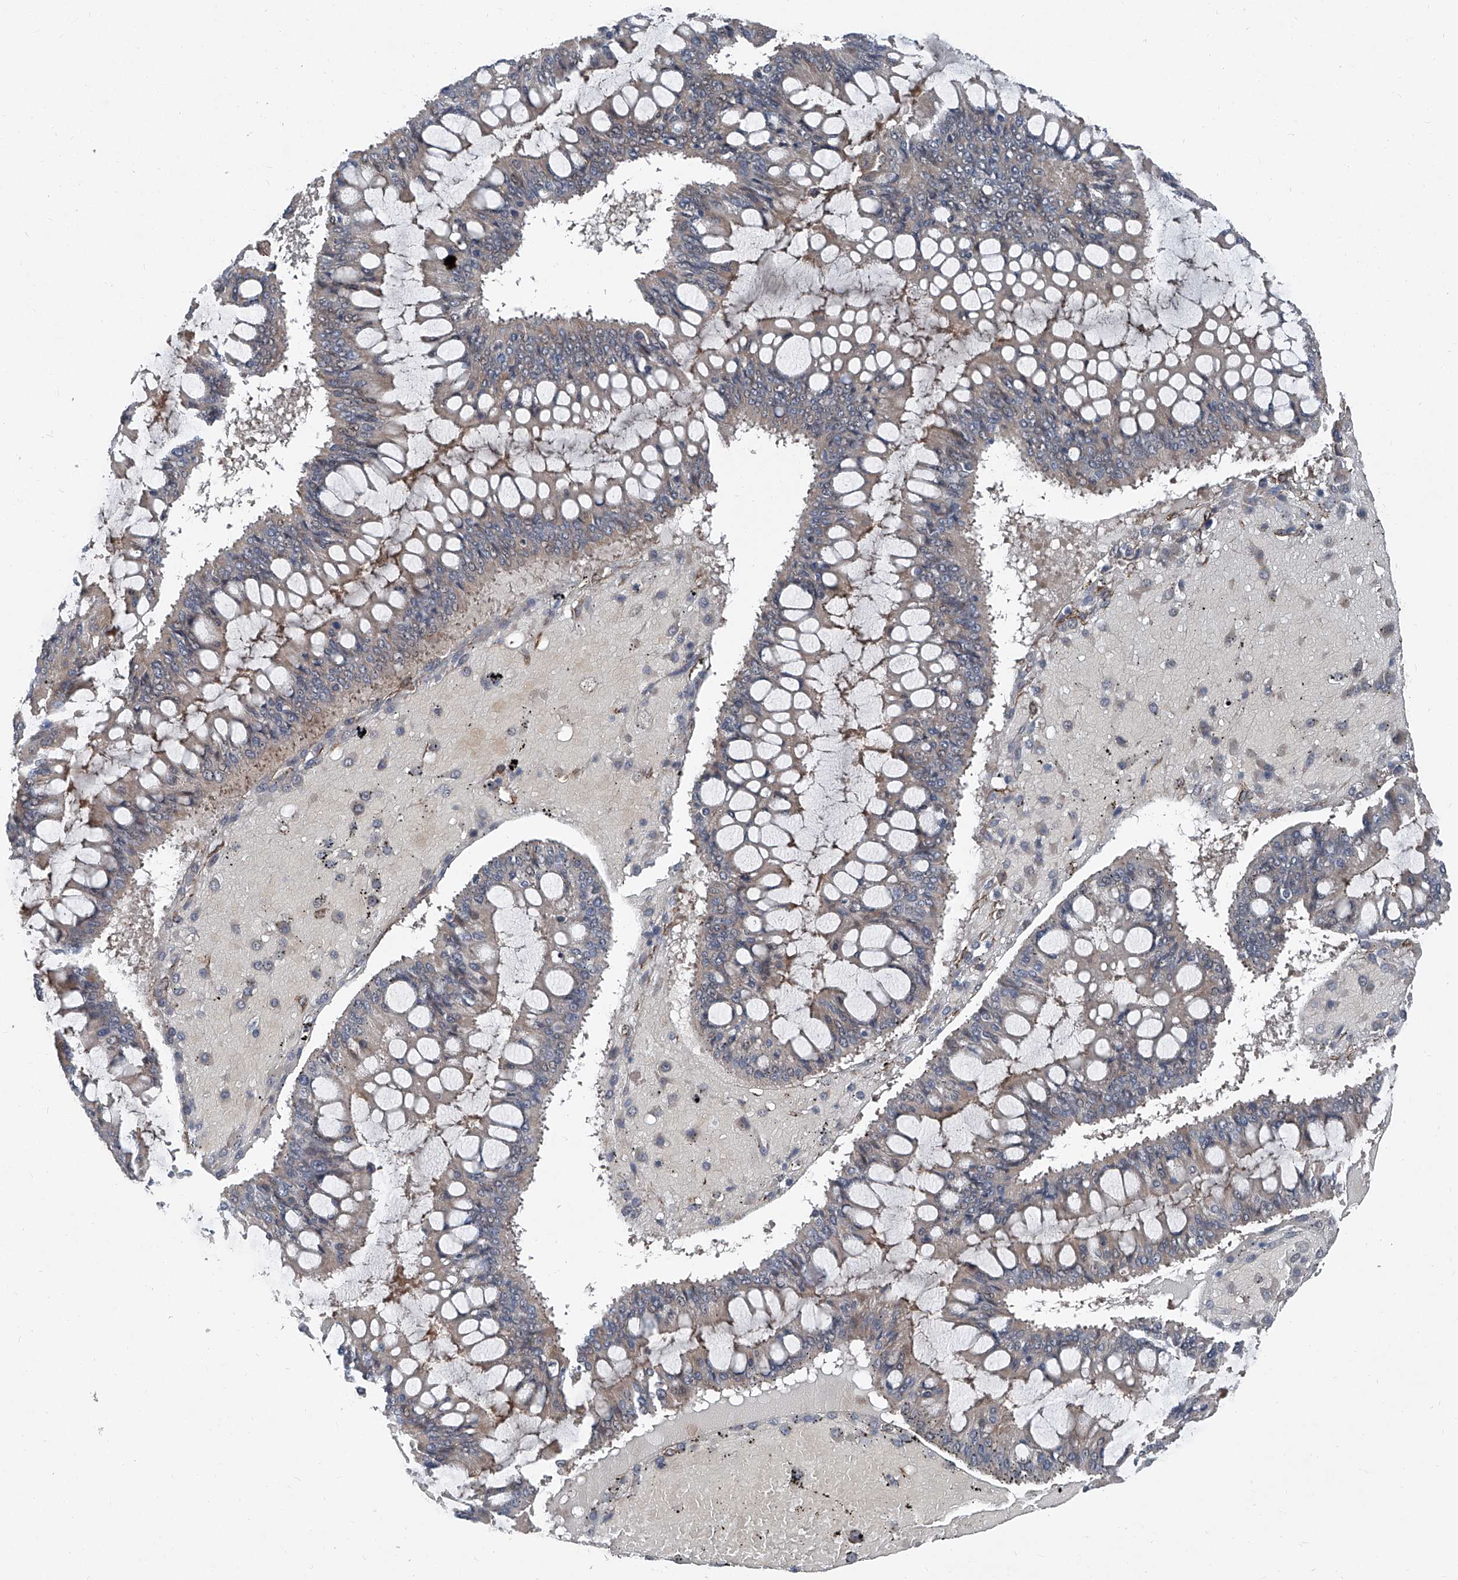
{"staining": {"intensity": "weak", "quantity": "25%-75%", "location": "cytoplasmic/membranous"}, "tissue": "ovarian cancer", "cell_type": "Tumor cells", "image_type": "cancer", "snomed": [{"axis": "morphology", "description": "Cystadenocarcinoma, mucinous, NOS"}, {"axis": "topography", "description": "Ovary"}], "caption": "A brown stain shows weak cytoplasmic/membranous staining of a protein in mucinous cystadenocarcinoma (ovarian) tumor cells.", "gene": "COA7", "patient": {"sex": "female", "age": 73}}